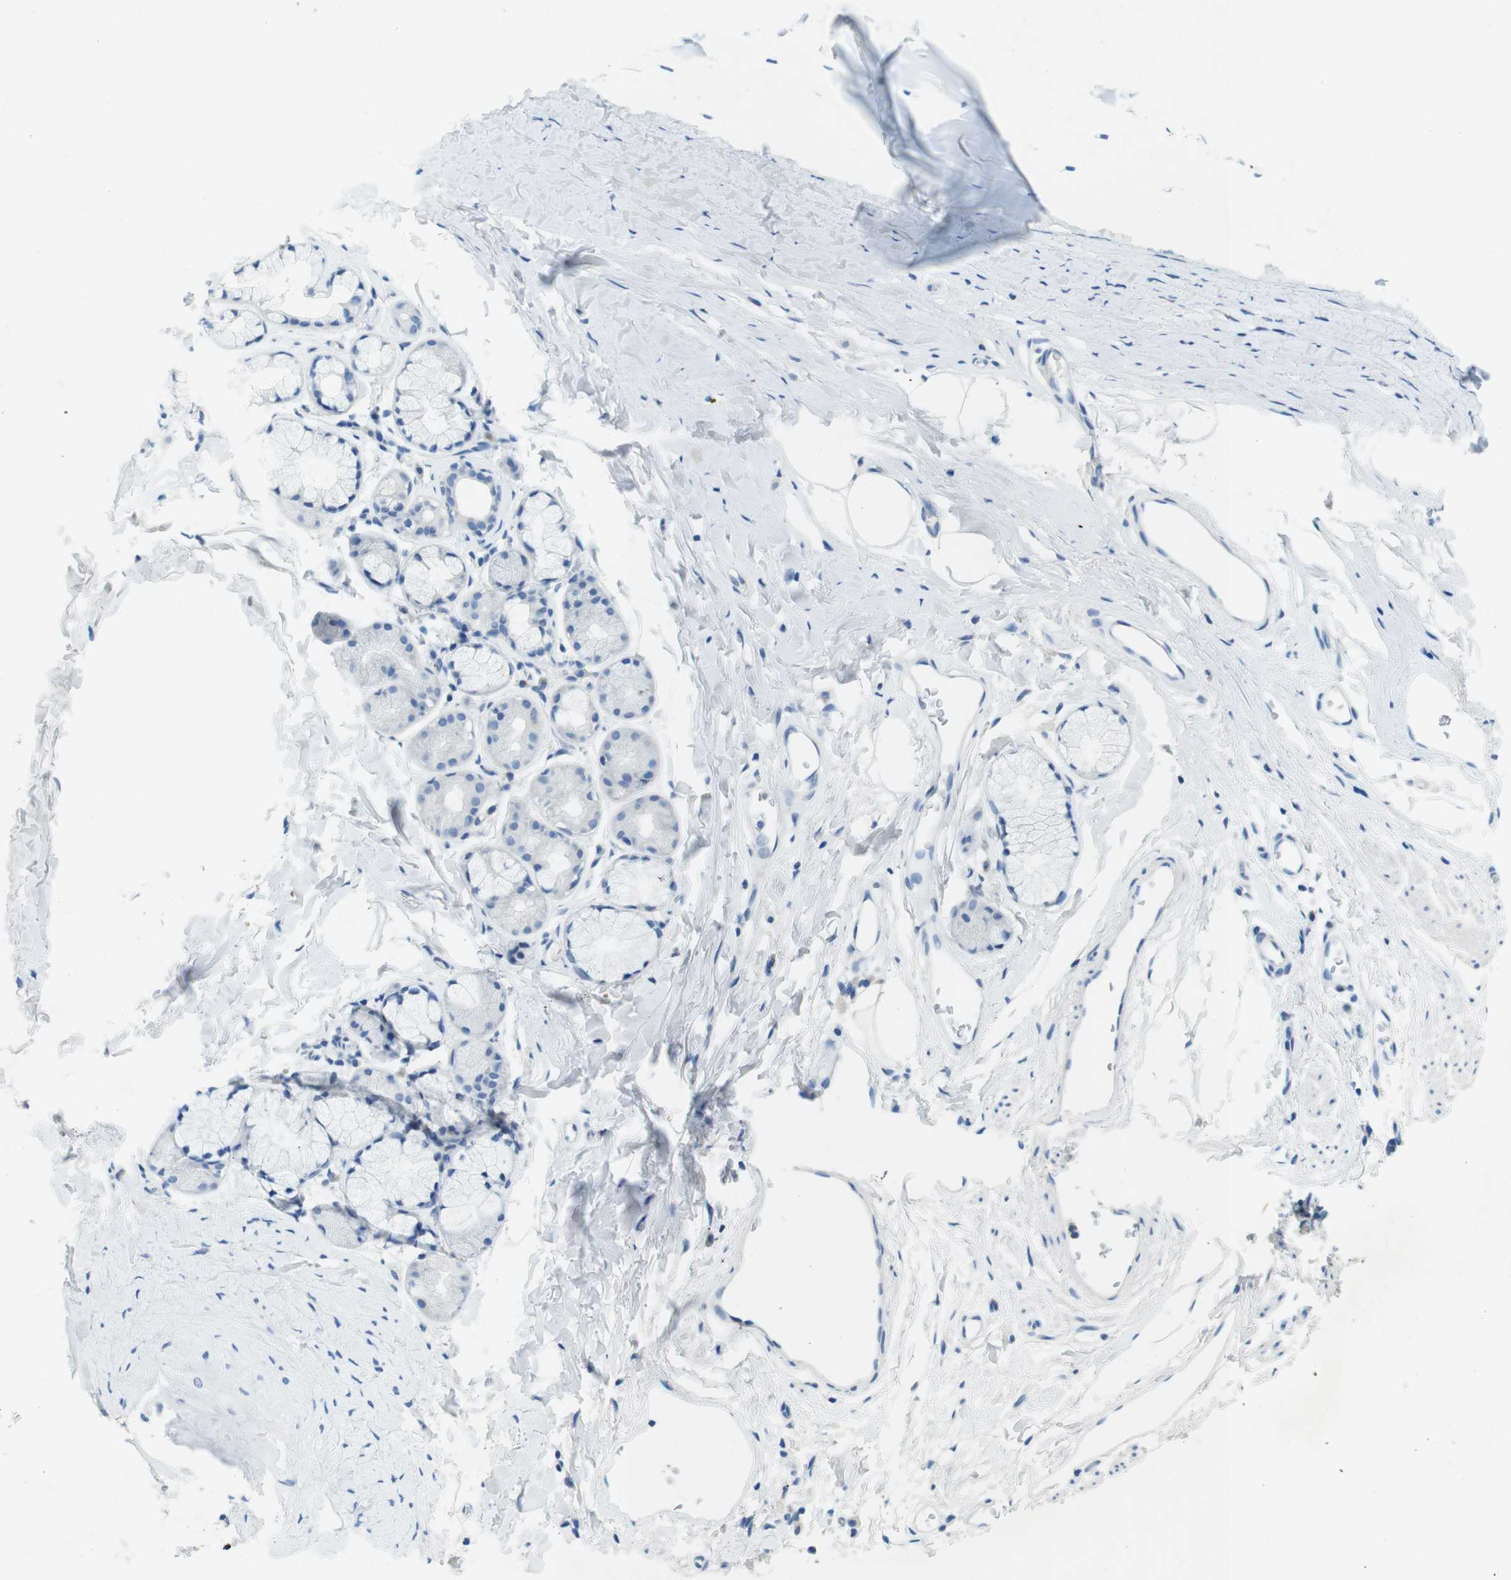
{"staining": {"intensity": "negative", "quantity": "none", "location": "none"}, "tissue": "bronchus", "cell_type": "Respiratory epithelial cells", "image_type": "normal", "snomed": [{"axis": "morphology", "description": "Normal tissue, NOS"}, {"axis": "morphology", "description": "Malignant melanoma, Metastatic site"}, {"axis": "topography", "description": "Bronchus"}, {"axis": "topography", "description": "Lung"}], "caption": "Micrograph shows no protein expression in respiratory epithelial cells of unremarkable bronchus.", "gene": "CD320", "patient": {"sex": "male", "age": 64}}